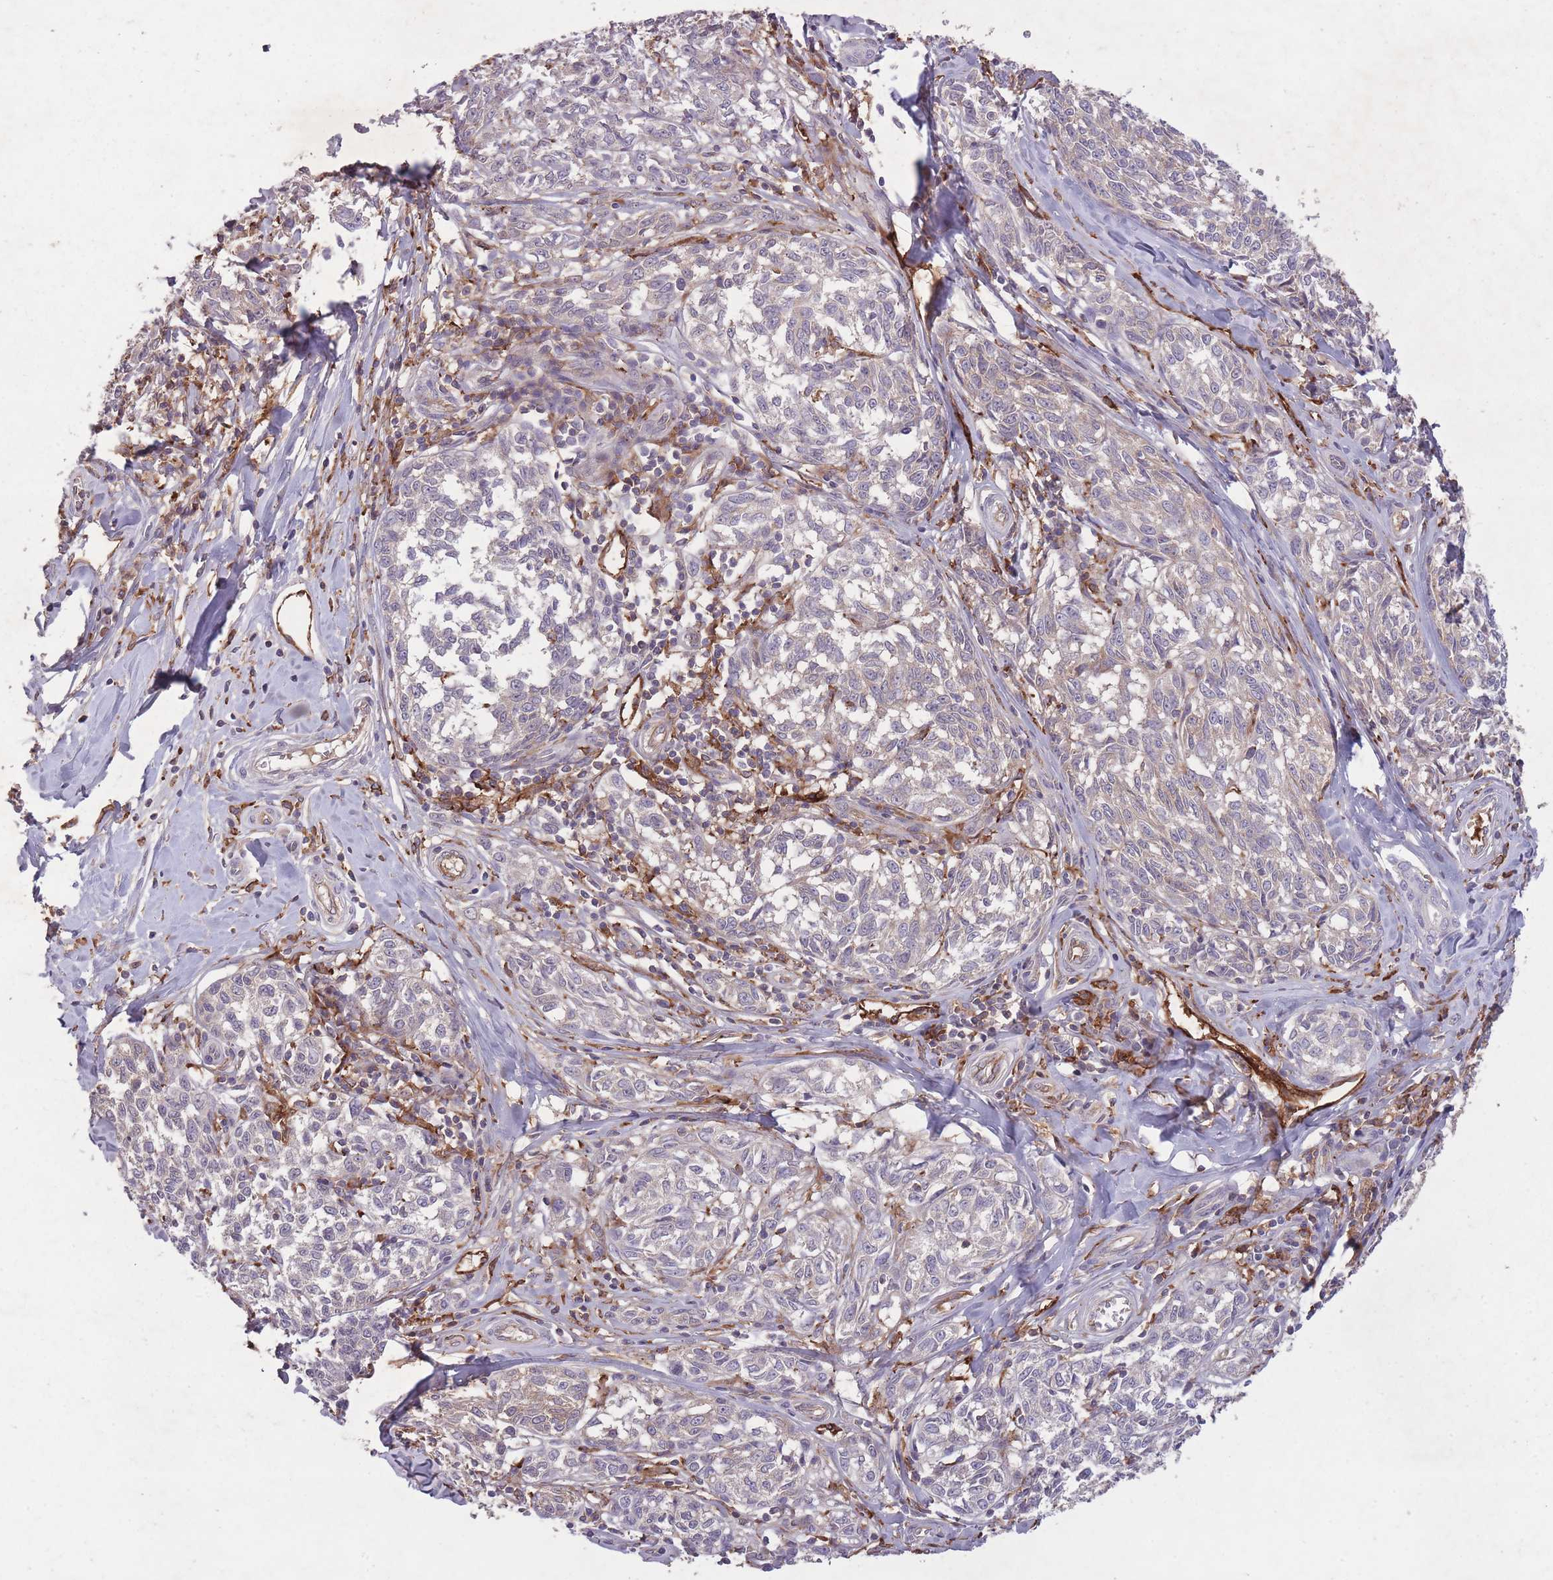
{"staining": {"intensity": "negative", "quantity": "none", "location": "none"}, "tissue": "melanoma", "cell_type": "Tumor cells", "image_type": "cancer", "snomed": [{"axis": "morphology", "description": "Normal tissue, NOS"}, {"axis": "morphology", "description": "Malignant melanoma, NOS"}, {"axis": "topography", "description": "Skin"}], "caption": "Immunohistochemical staining of human melanoma shows no significant staining in tumor cells. The staining is performed using DAB brown chromogen with nuclei counter-stained in using hematoxylin.", "gene": "OR2V2", "patient": {"sex": "female", "age": 64}}